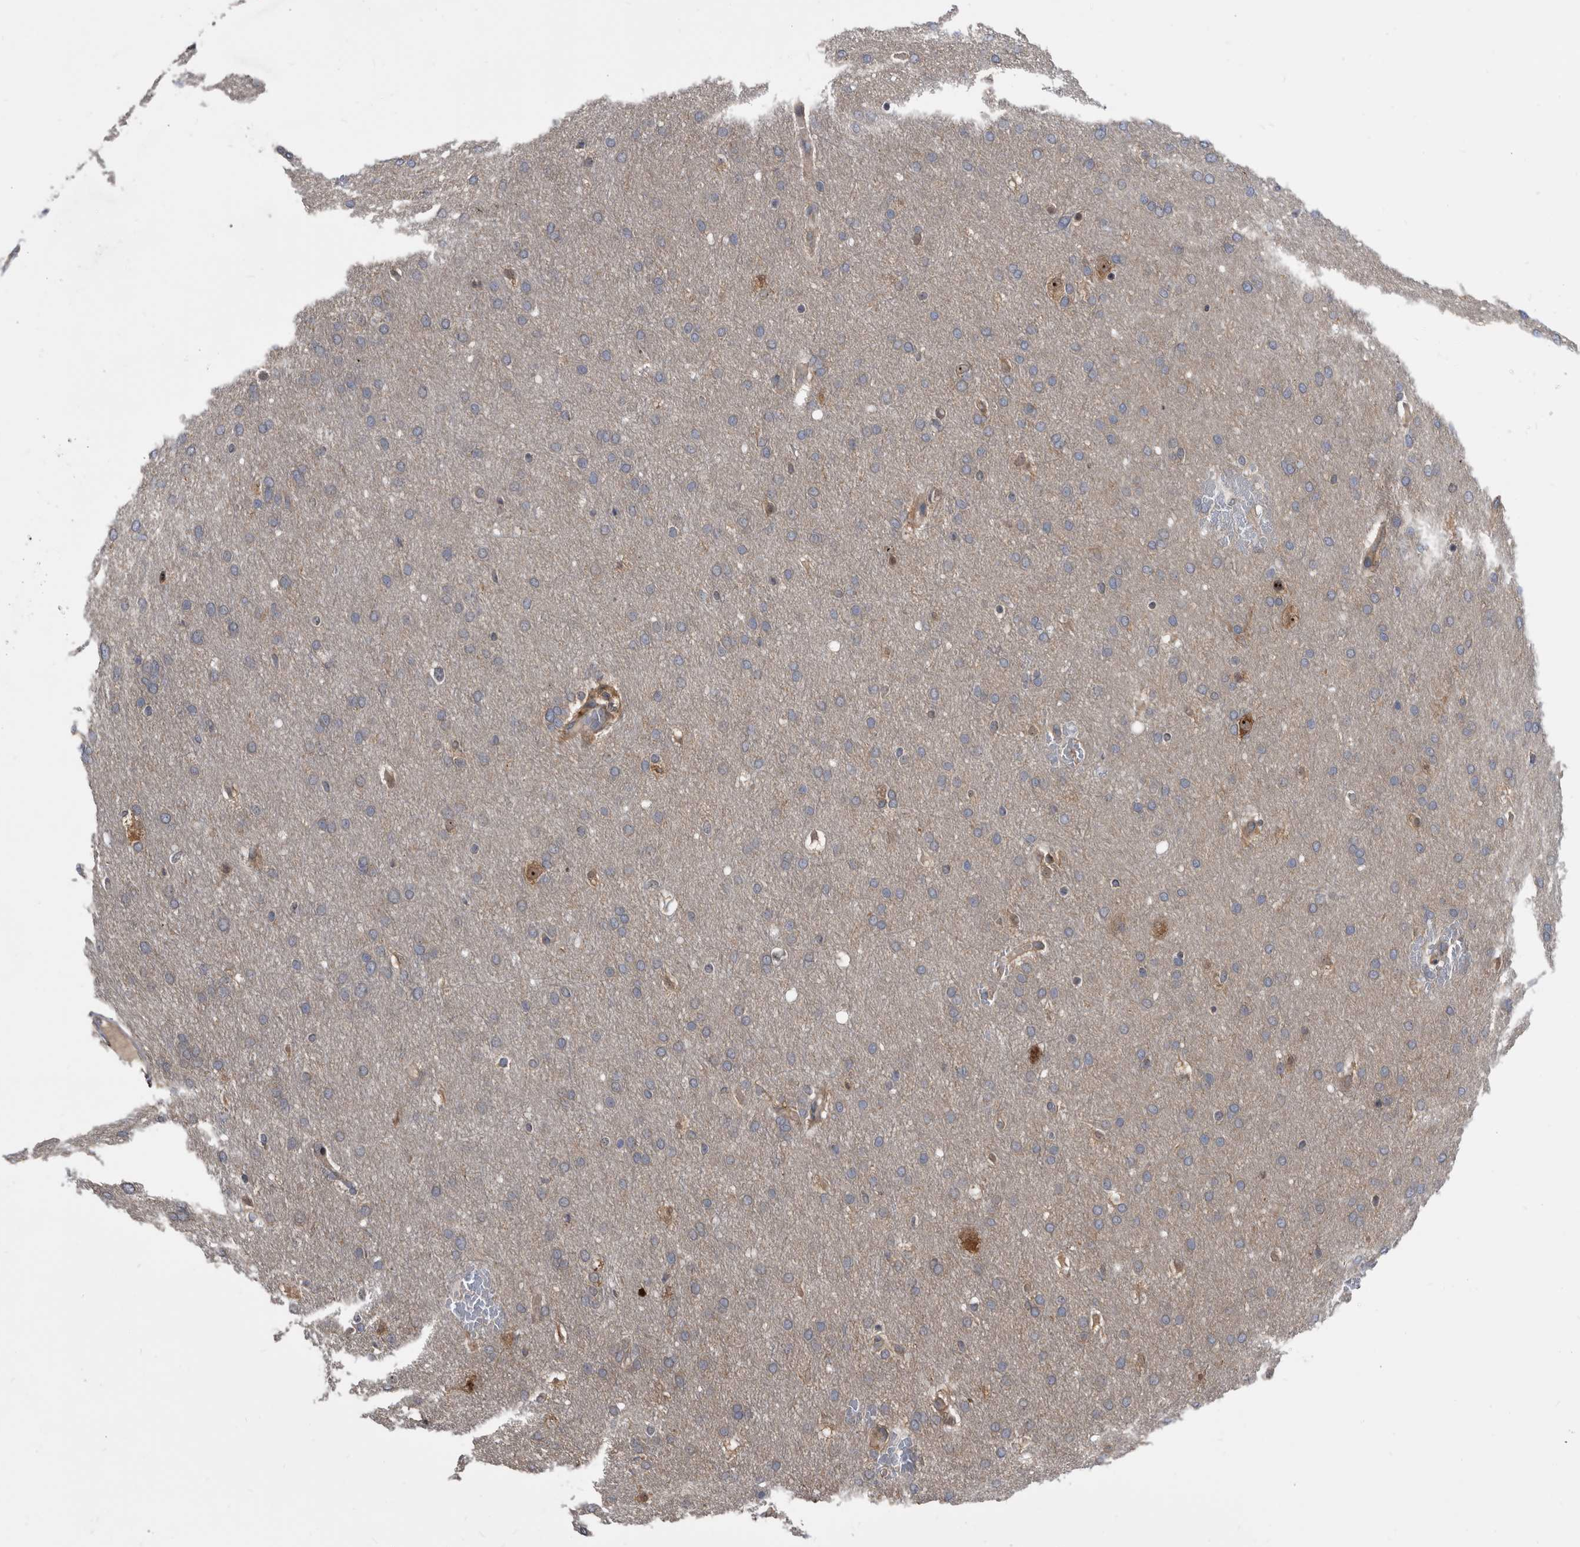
{"staining": {"intensity": "negative", "quantity": "none", "location": "none"}, "tissue": "glioma", "cell_type": "Tumor cells", "image_type": "cancer", "snomed": [{"axis": "morphology", "description": "Glioma, malignant, Low grade"}, {"axis": "topography", "description": "Brain"}], "caption": "This is a micrograph of IHC staining of malignant glioma (low-grade), which shows no positivity in tumor cells.", "gene": "APEH", "patient": {"sex": "female", "age": 37}}